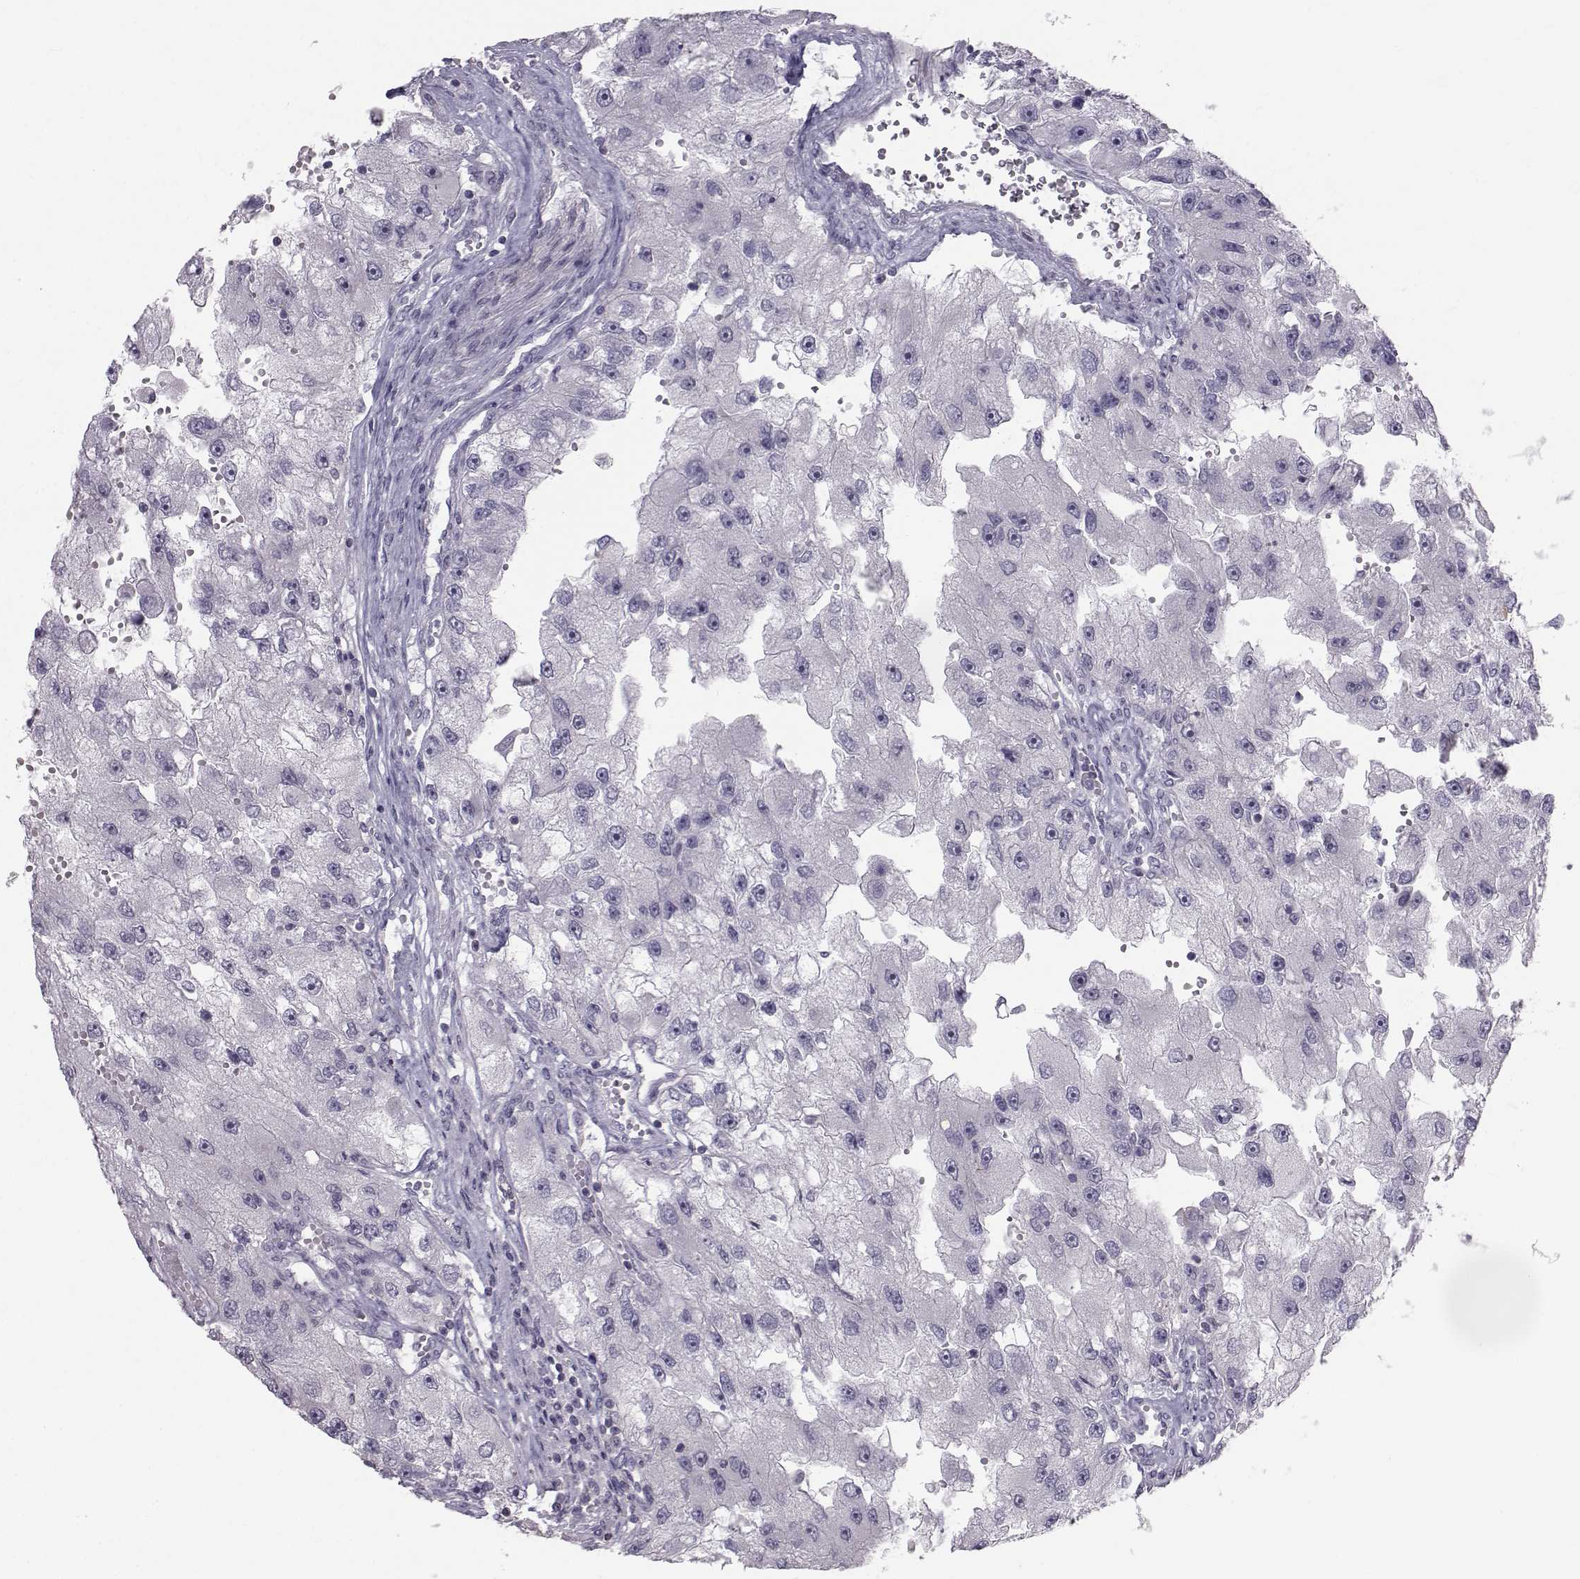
{"staining": {"intensity": "negative", "quantity": "none", "location": "none"}, "tissue": "renal cancer", "cell_type": "Tumor cells", "image_type": "cancer", "snomed": [{"axis": "morphology", "description": "Adenocarcinoma, NOS"}, {"axis": "topography", "description": "Kidney"}], "caption": "Tumor cells show no significant staining in adenocarcinoma (renal).", "gene": "GARIN3", "patient": {"sex": "male", "age": 63}}